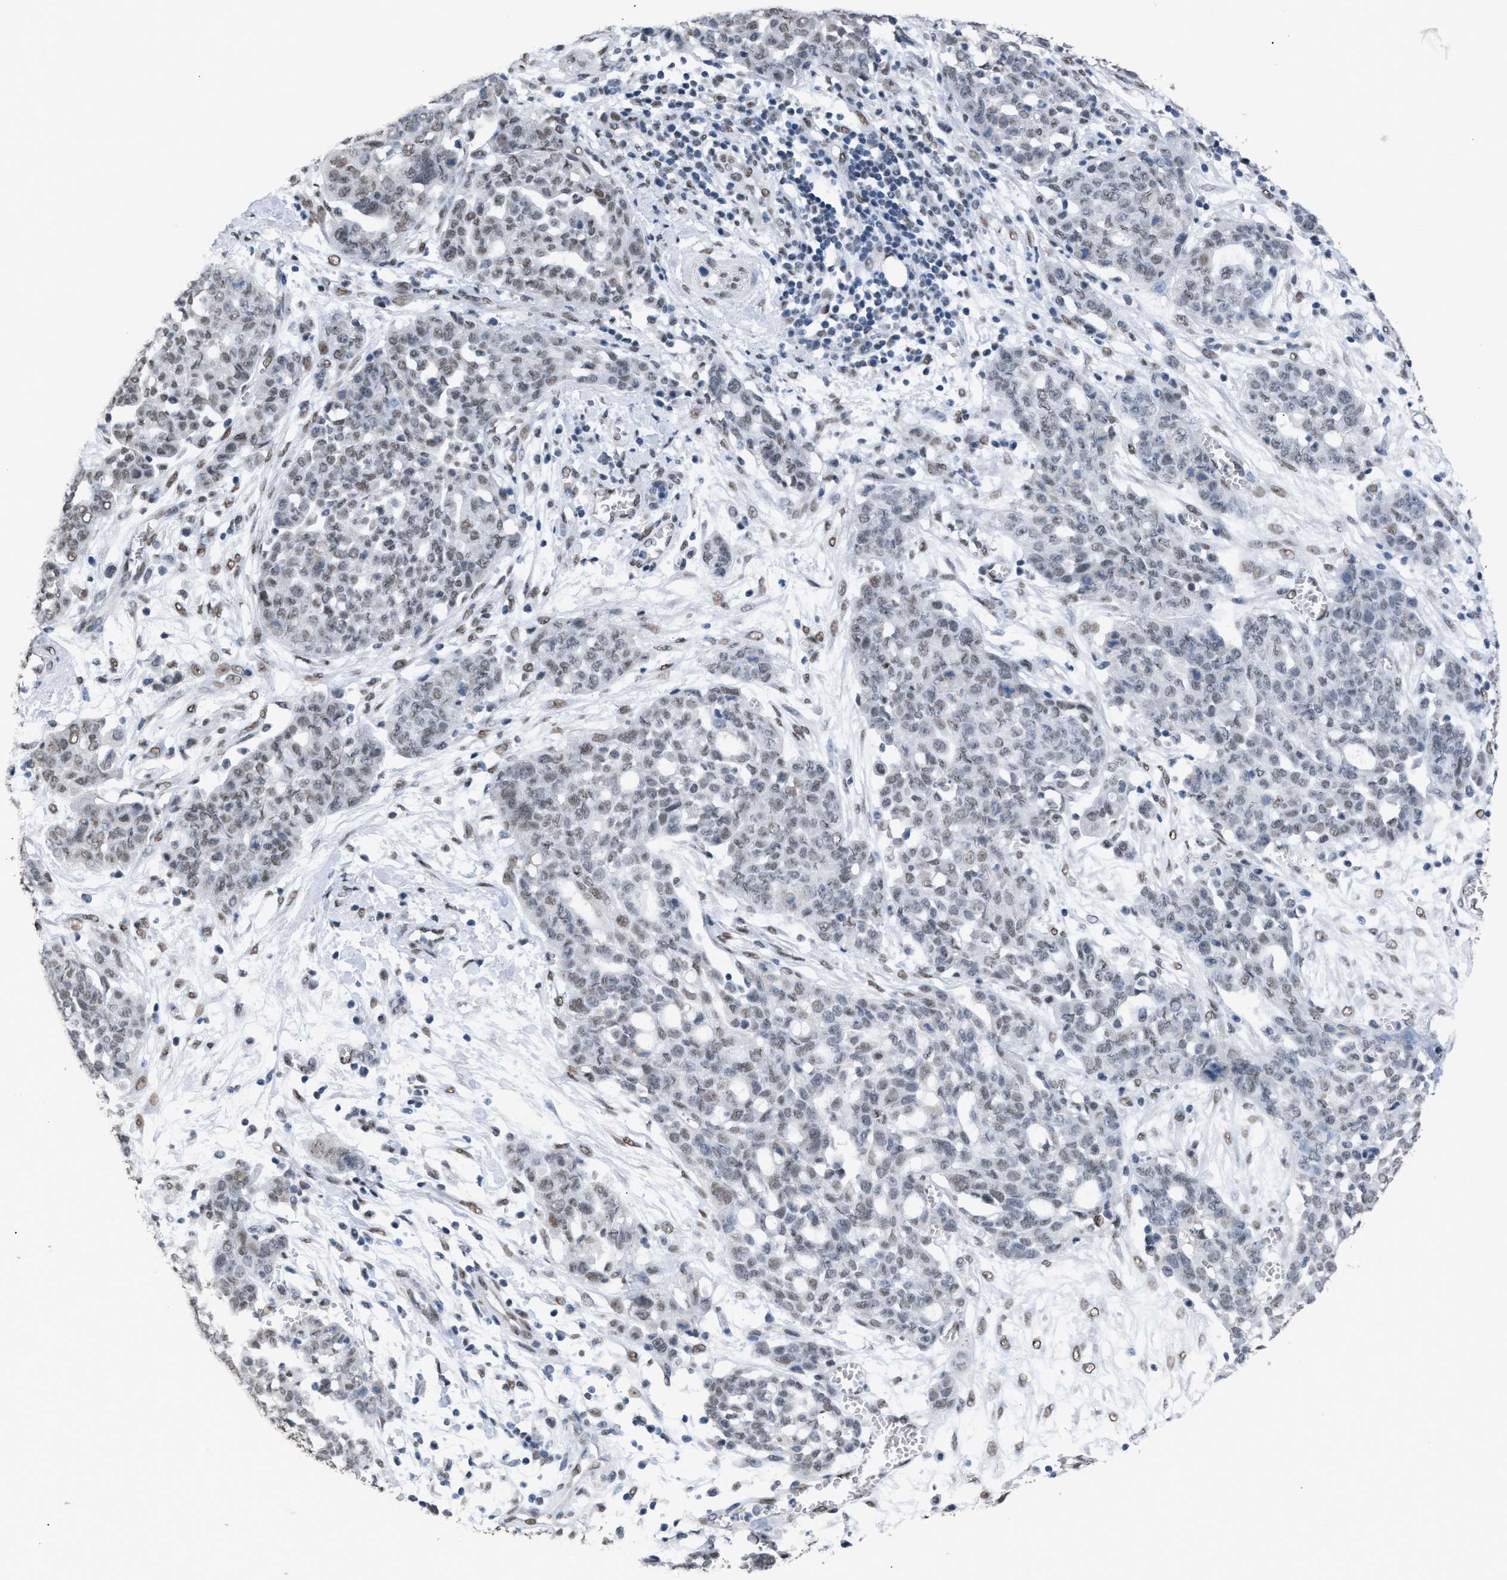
{"staining": {"intensity": "weak", "quantity": ">75%", "location": "nuclear"}, "tissue": "ovarian cancer", "cell_type": "Tumor cells", "image_type": "cancer", "snomed": [{"axis": "morphology", "description": "Cystadenocarcinoma, serous, NOS"}, {"axis": "topography", "description": "Soft tissue"}, {"axis": "topography", "description": "Ovary"}], "caption": "Protein expression analysis of human ovarian cancer (serous cystadenocarcinoma) reveals weak nuclear staining in about >75% of tumor cells.", "gene": "CCAR2", "patient": {"sex": "female", "age": 57}}